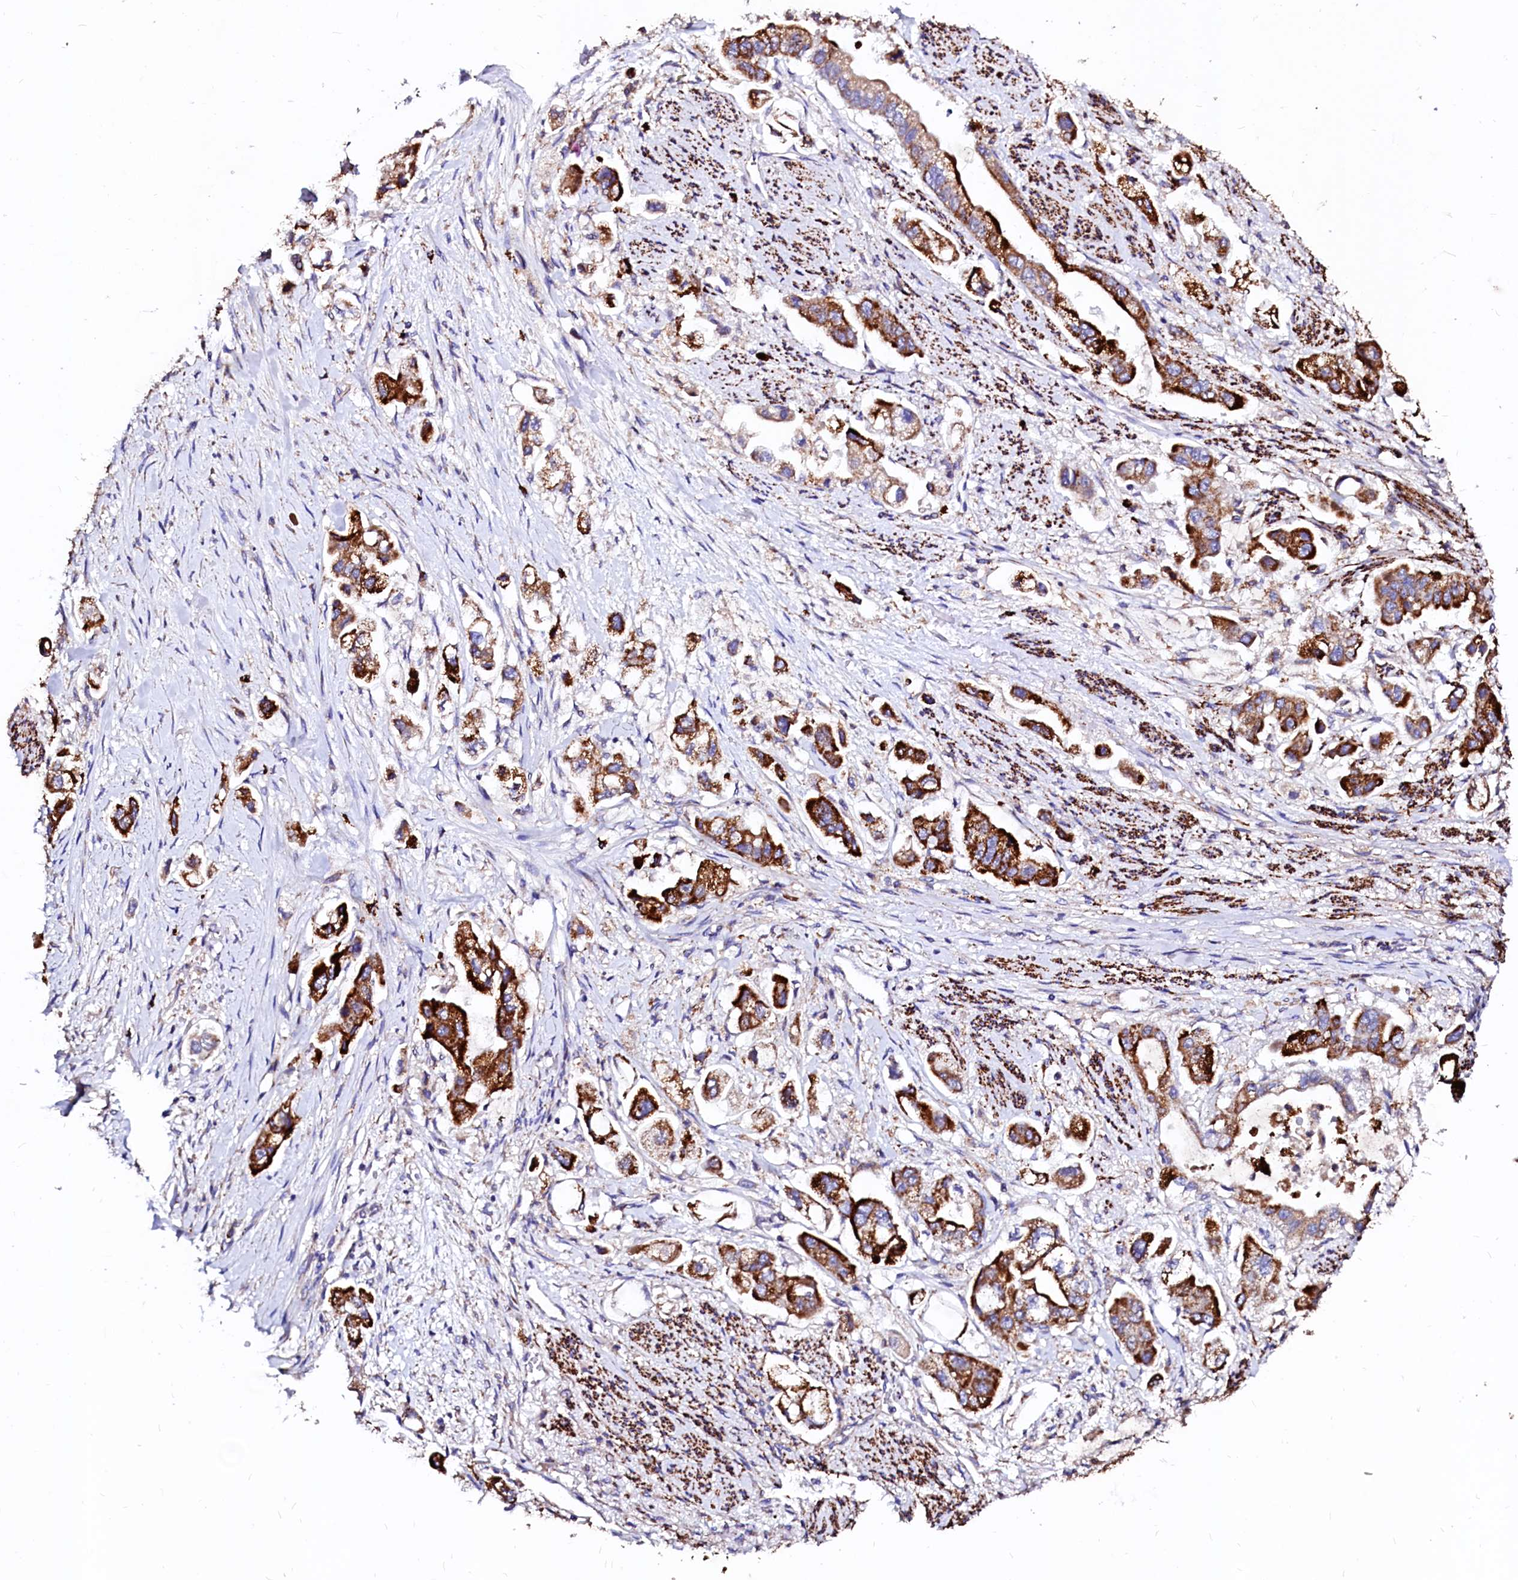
{"staining": {"intensity": "strong", "quantity": ">75%", "location": "cytoplasmic/membranous"}, "tissue": "stomach cancer", "cell_type": "Tumor cells", "image_type": "cancer", "snomed": [{"axis": "morphology", "description": "Adenocarcinoma, NOS"}, {"axis": "topography", "description": "Stomach"}], "caption": "Strong cytoplasmic/membranous positivity for a protein is identified in about >75% of tumor cells of stomach adenocarcinoma using IHC.", "gene": "MAOB", "patient": {"sex": "male", "age": 62}}